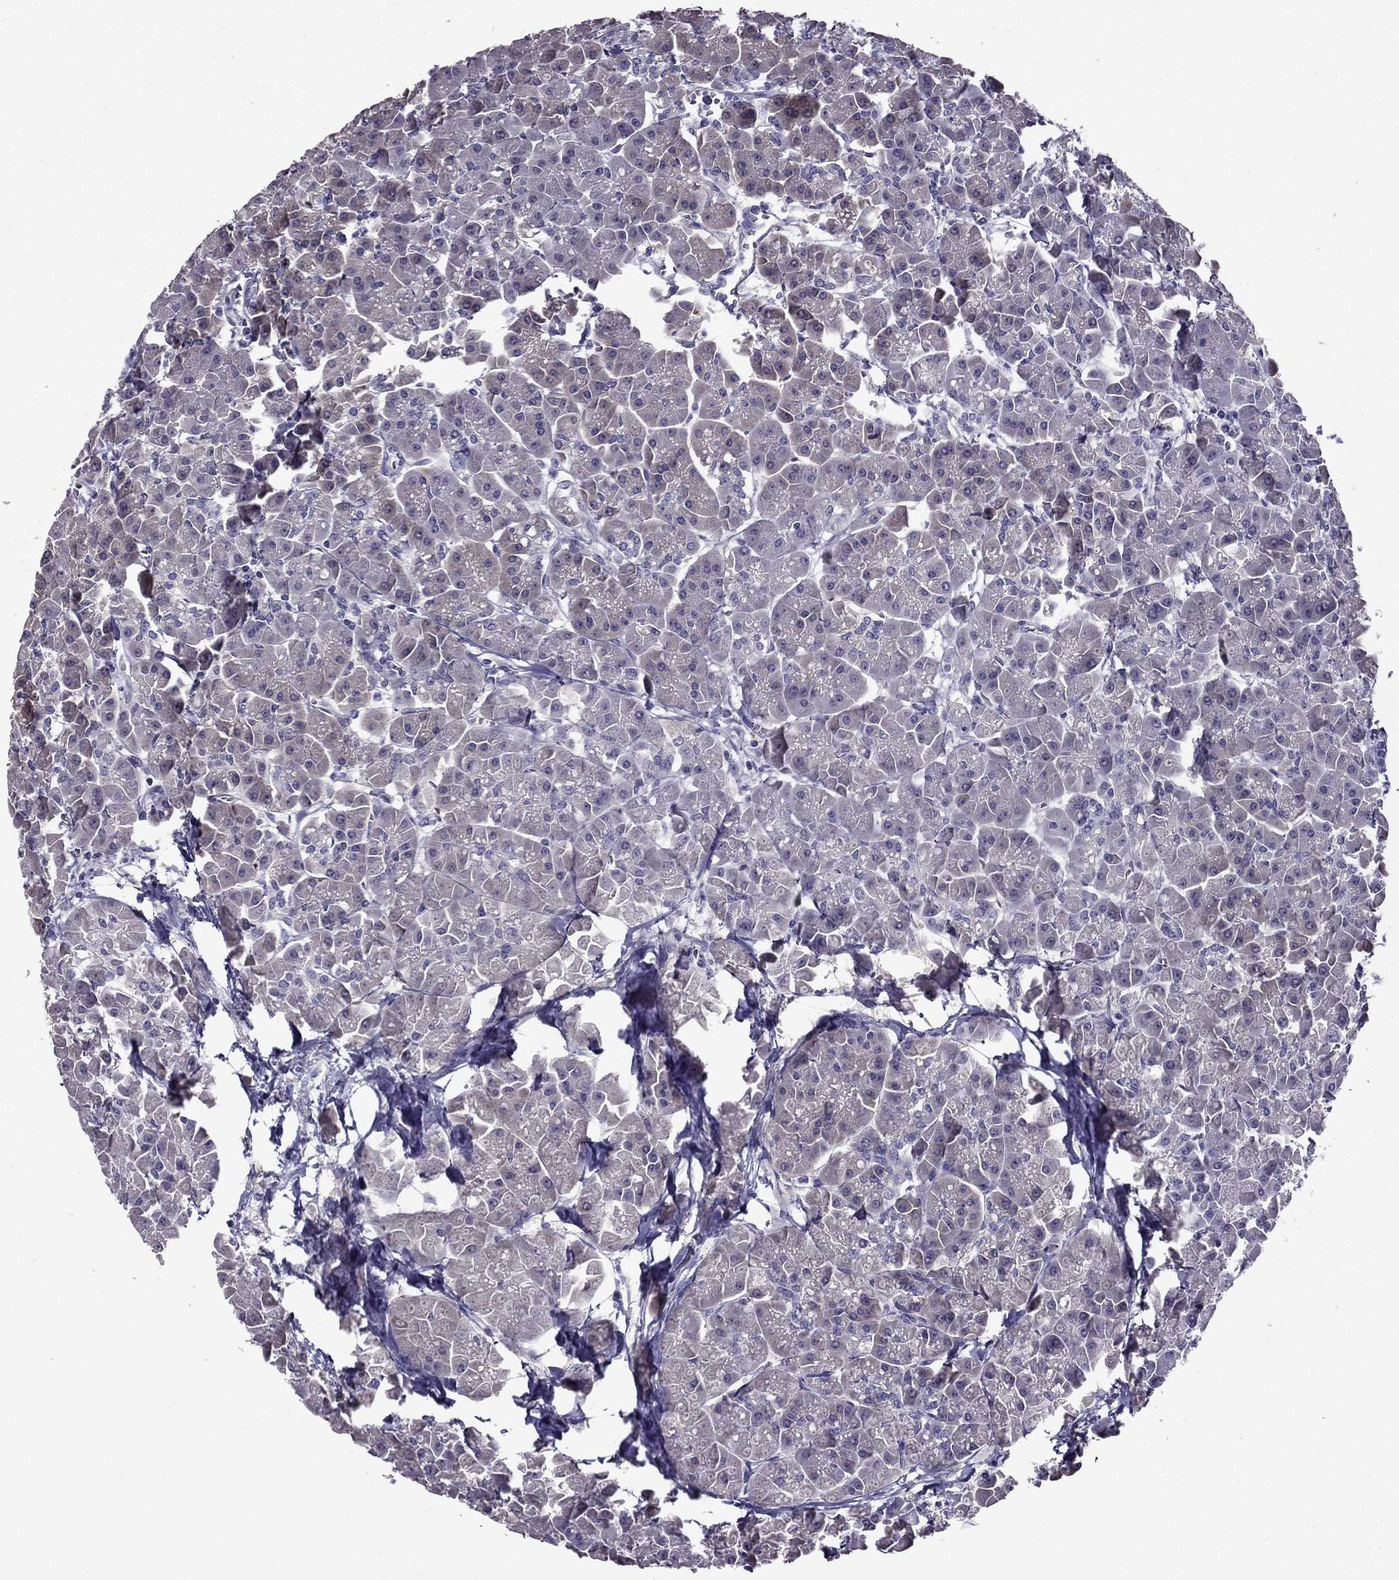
{"staining": {"intensity": "negative", "quantity": "none", "location": "none"}, "tissue": "pancreas", "cell_type": "Exocrine glandular cells", "image_type": "normal", "snomed": [{"axis": "morphology", "description": "Normal tissue, NOS"}, {"axis": "topography", "description": "Pancreas"}], "caption": "This photomicrograph is of unremarkable pancreas stained with immunohistochemistry (IHC) to label a protein in brown with the nuclei are counter-stained blue. There is no expression in exocrine glandular cells.", "gene": "DUSP15", "patient": {"sex": "male", "age": 70}}